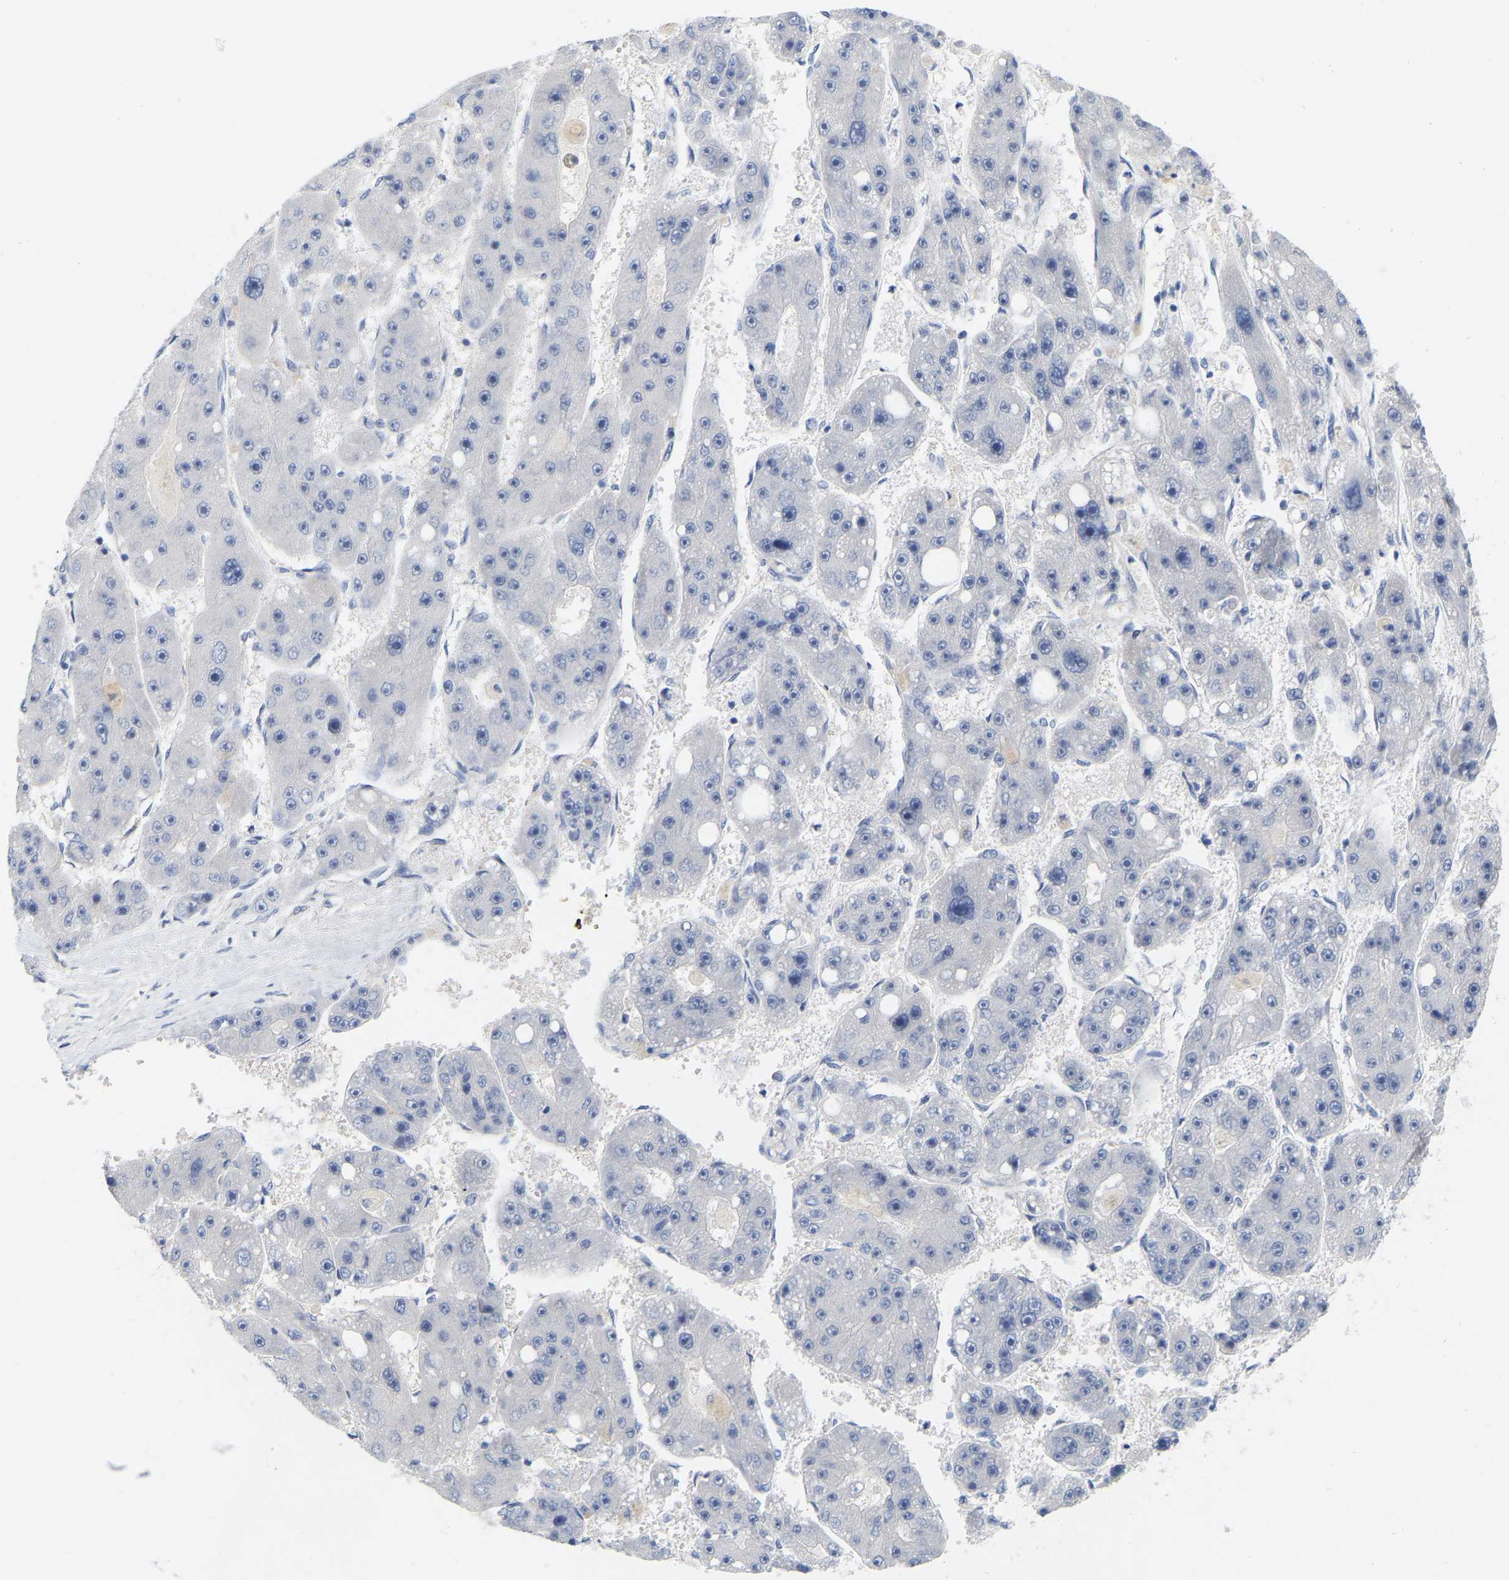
{"staining": {"intensity": "negative", "quantity": "none", "location": "none"}, "tissue": "liver cancer", "cell_type": "Tumor cells", "image_type": "cancer", "snomed": [{"axis": "morphology", "description": "Carcinoma, Hepatocellular, NOS"}, {"axis": "topography", "description": "Liver"}], "caption": "An immunohistochemistry (IHC) photomicrograph of liver cancer (hepatocellular carcinoma) is shown. There is no staining in tumor cells of liver cancer (hepatocellular carcinoma).", "gene": "WIPI2", "patient": {"sex": "female", "age": 61}}